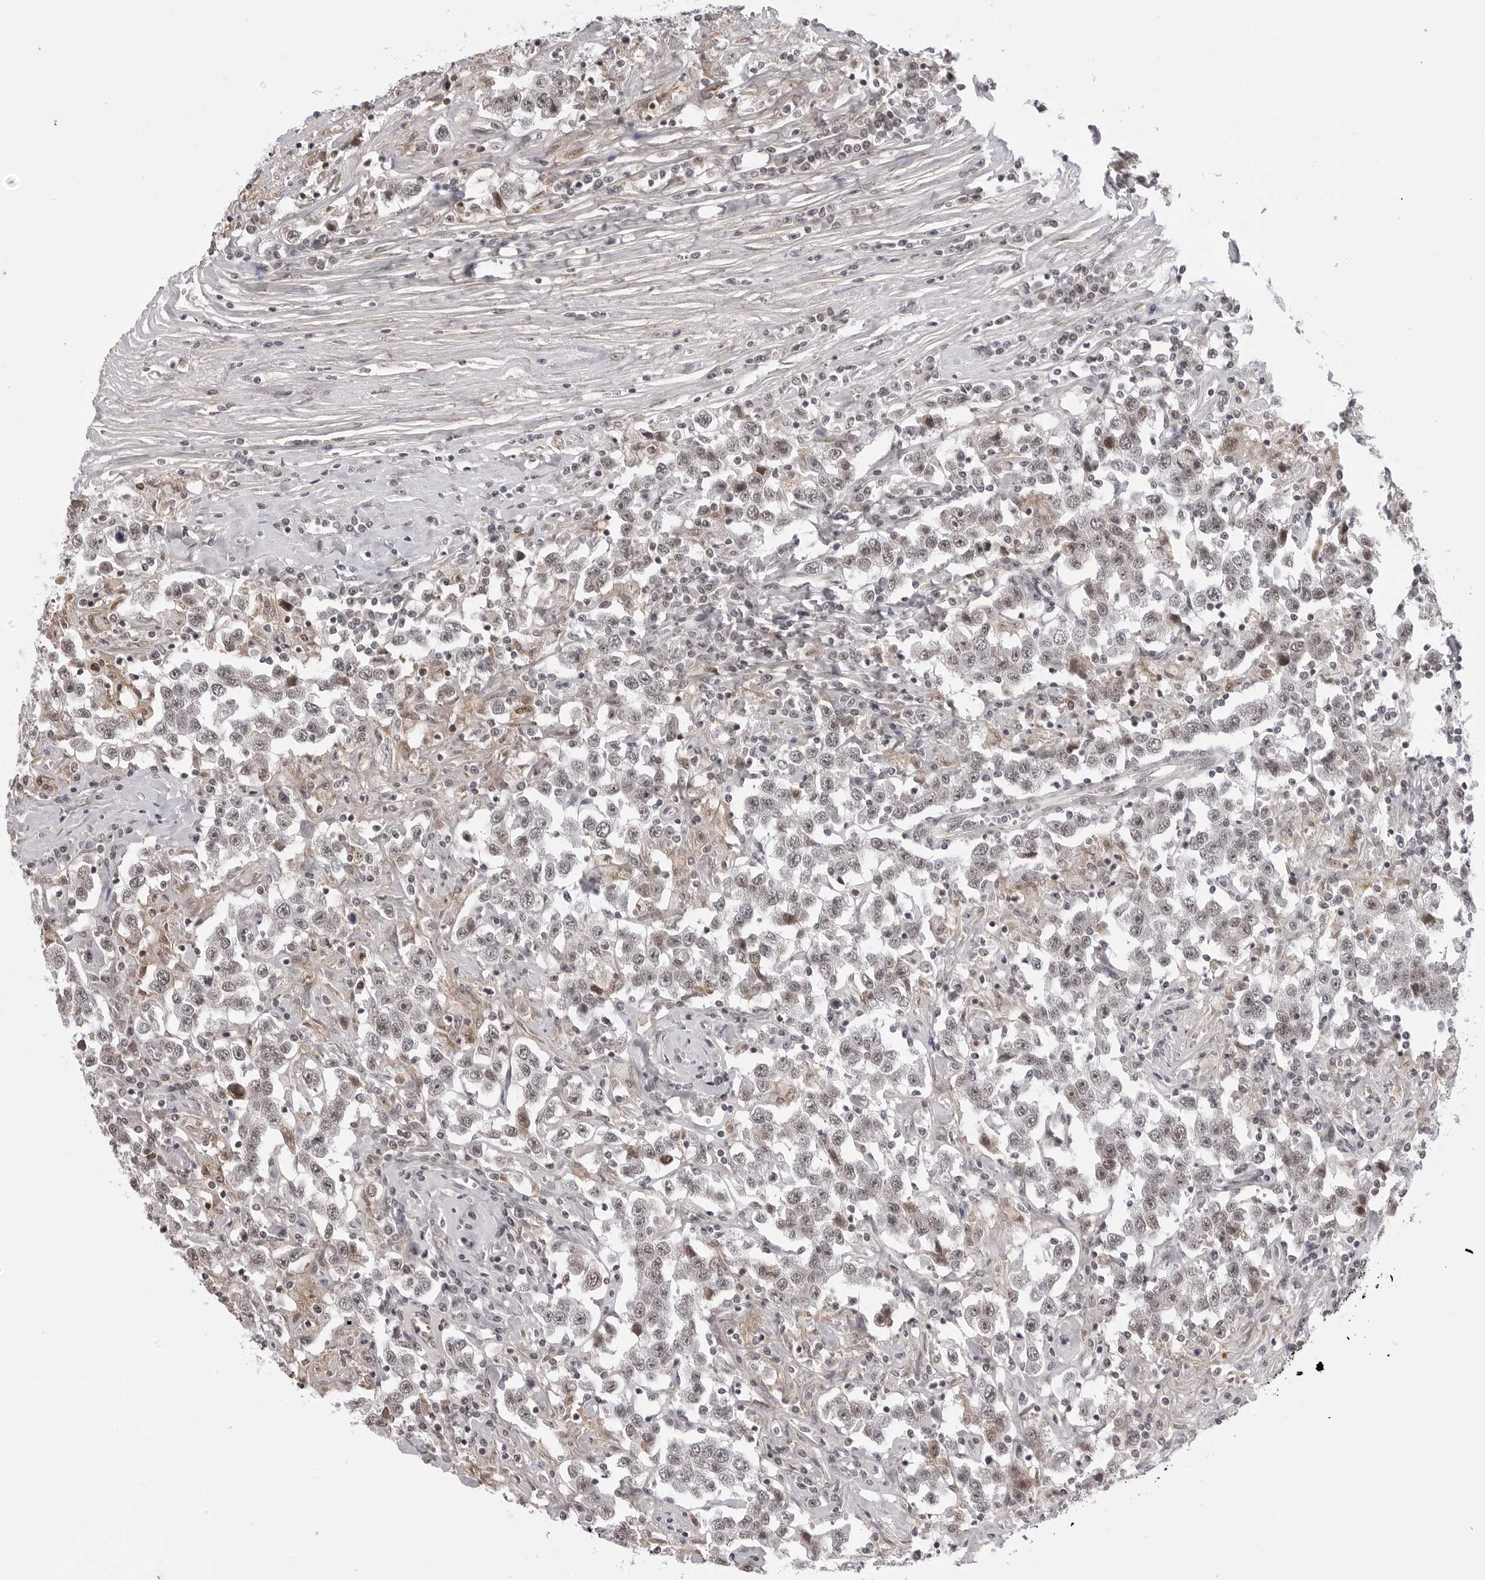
{"staining": {"intensity": "weak", "quantity": "25%-75%", "location": "nuclear"}, "tissue": "testis cancer", "cell_type": "Tumor cells", "image_type": "cancer", "snomed": [{"axis": "morphology", "description": "Seminoma, NOS"}, {"axis": "topography", "description": "Testis"}], "caption": "Testis cancer (seminoma) stained with a brown dye demonstrates weak nuclear positive expression in about 25%-75% of tumor cells.", "gene": "PHF3", "patient": {"sex": "male", "age": 41}}